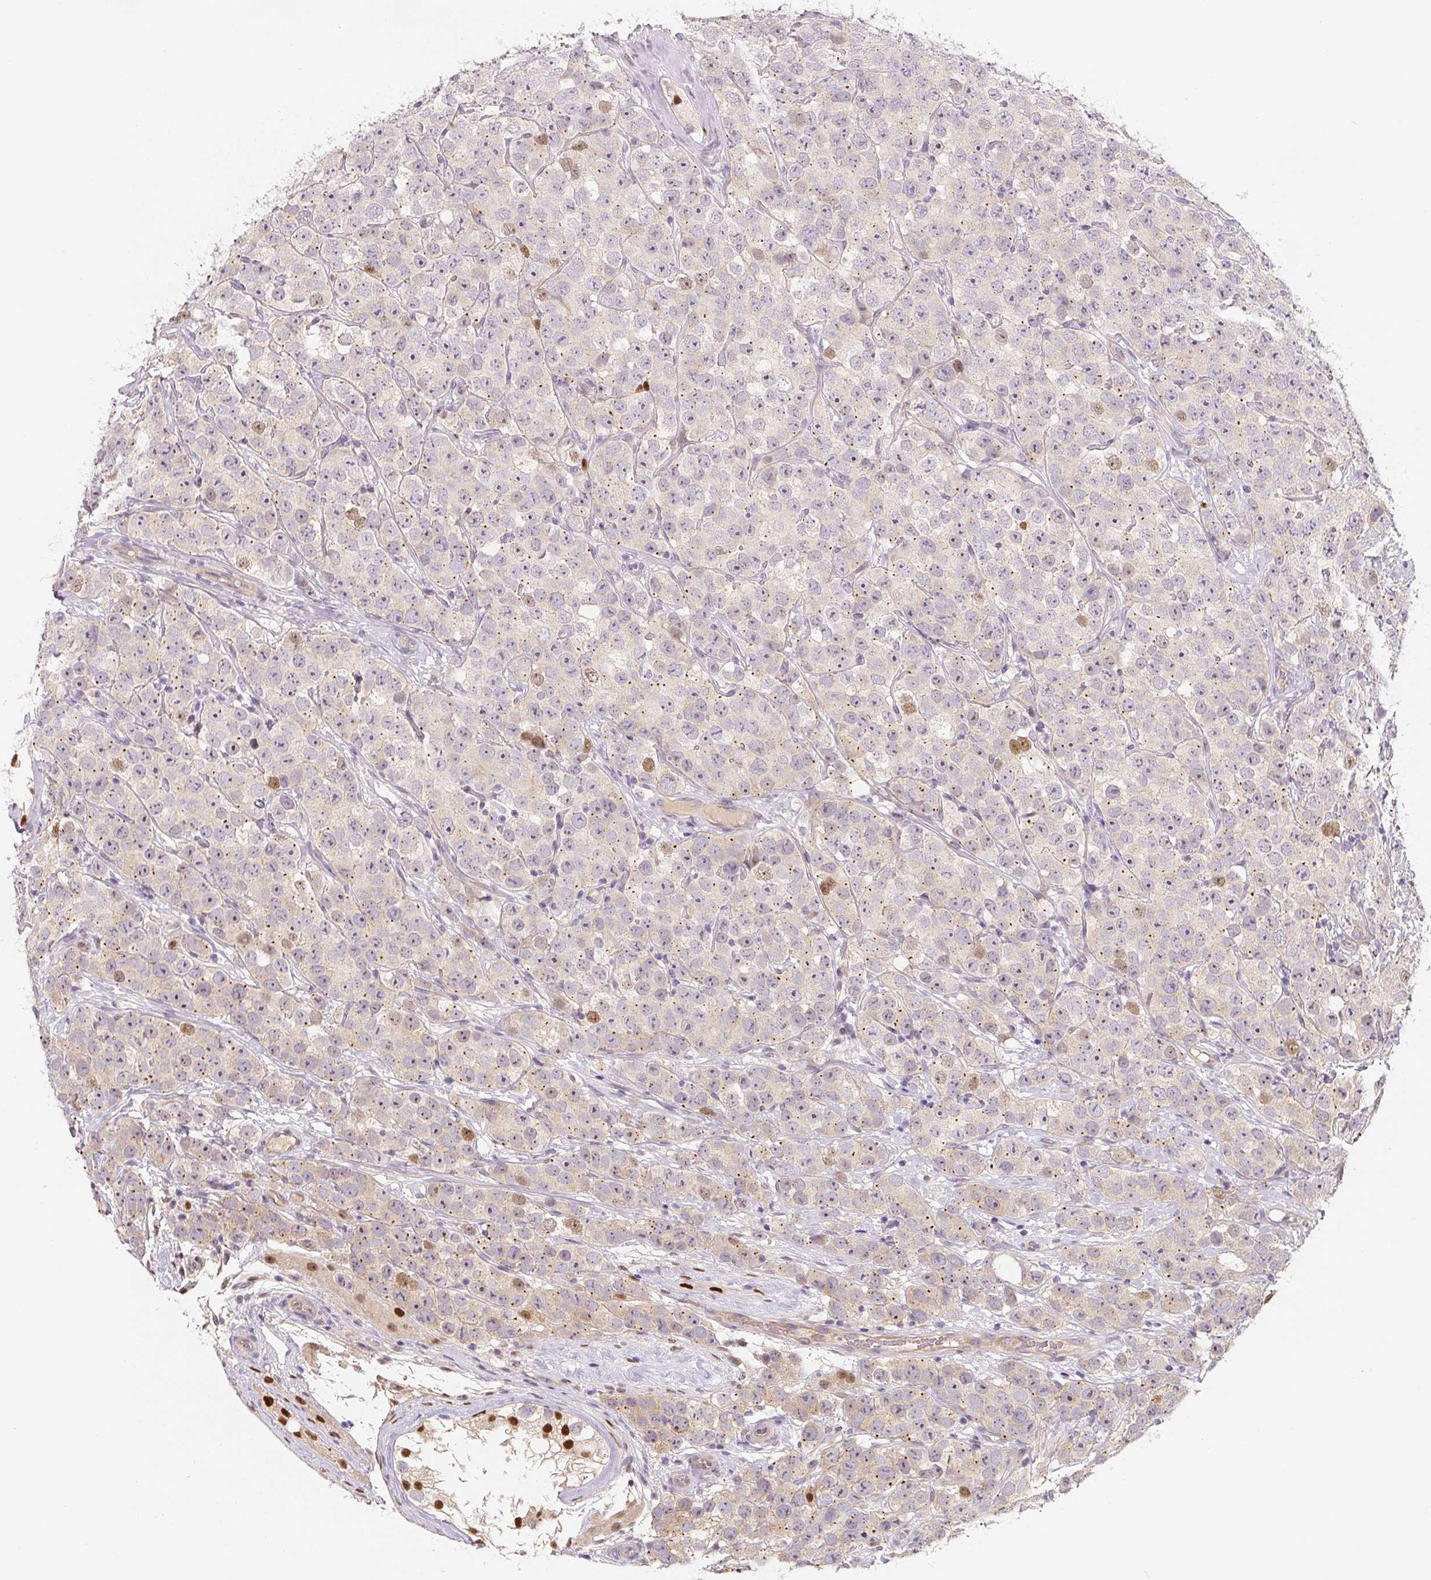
{"staining": {"intensity": "weak", "quantity": "25%-75%", "location": "nuclear"}, "tissue": "testis cancer", "cell_type": "Tumor cells", "image_type": "cancer", "snomed": [{"axis": "morphology", "description": "Seminoma, NOS"}, {"axis": "topography", "description": "Testis"}], "caption": "This histopathology image displays immunohistochemistry staining of seminoma (testis), with low weak nuclear expression in approximately 25%-75% of tumor cells.", "gene": "PWWP3B", "patient": {"sex": "male", "age": 28}}